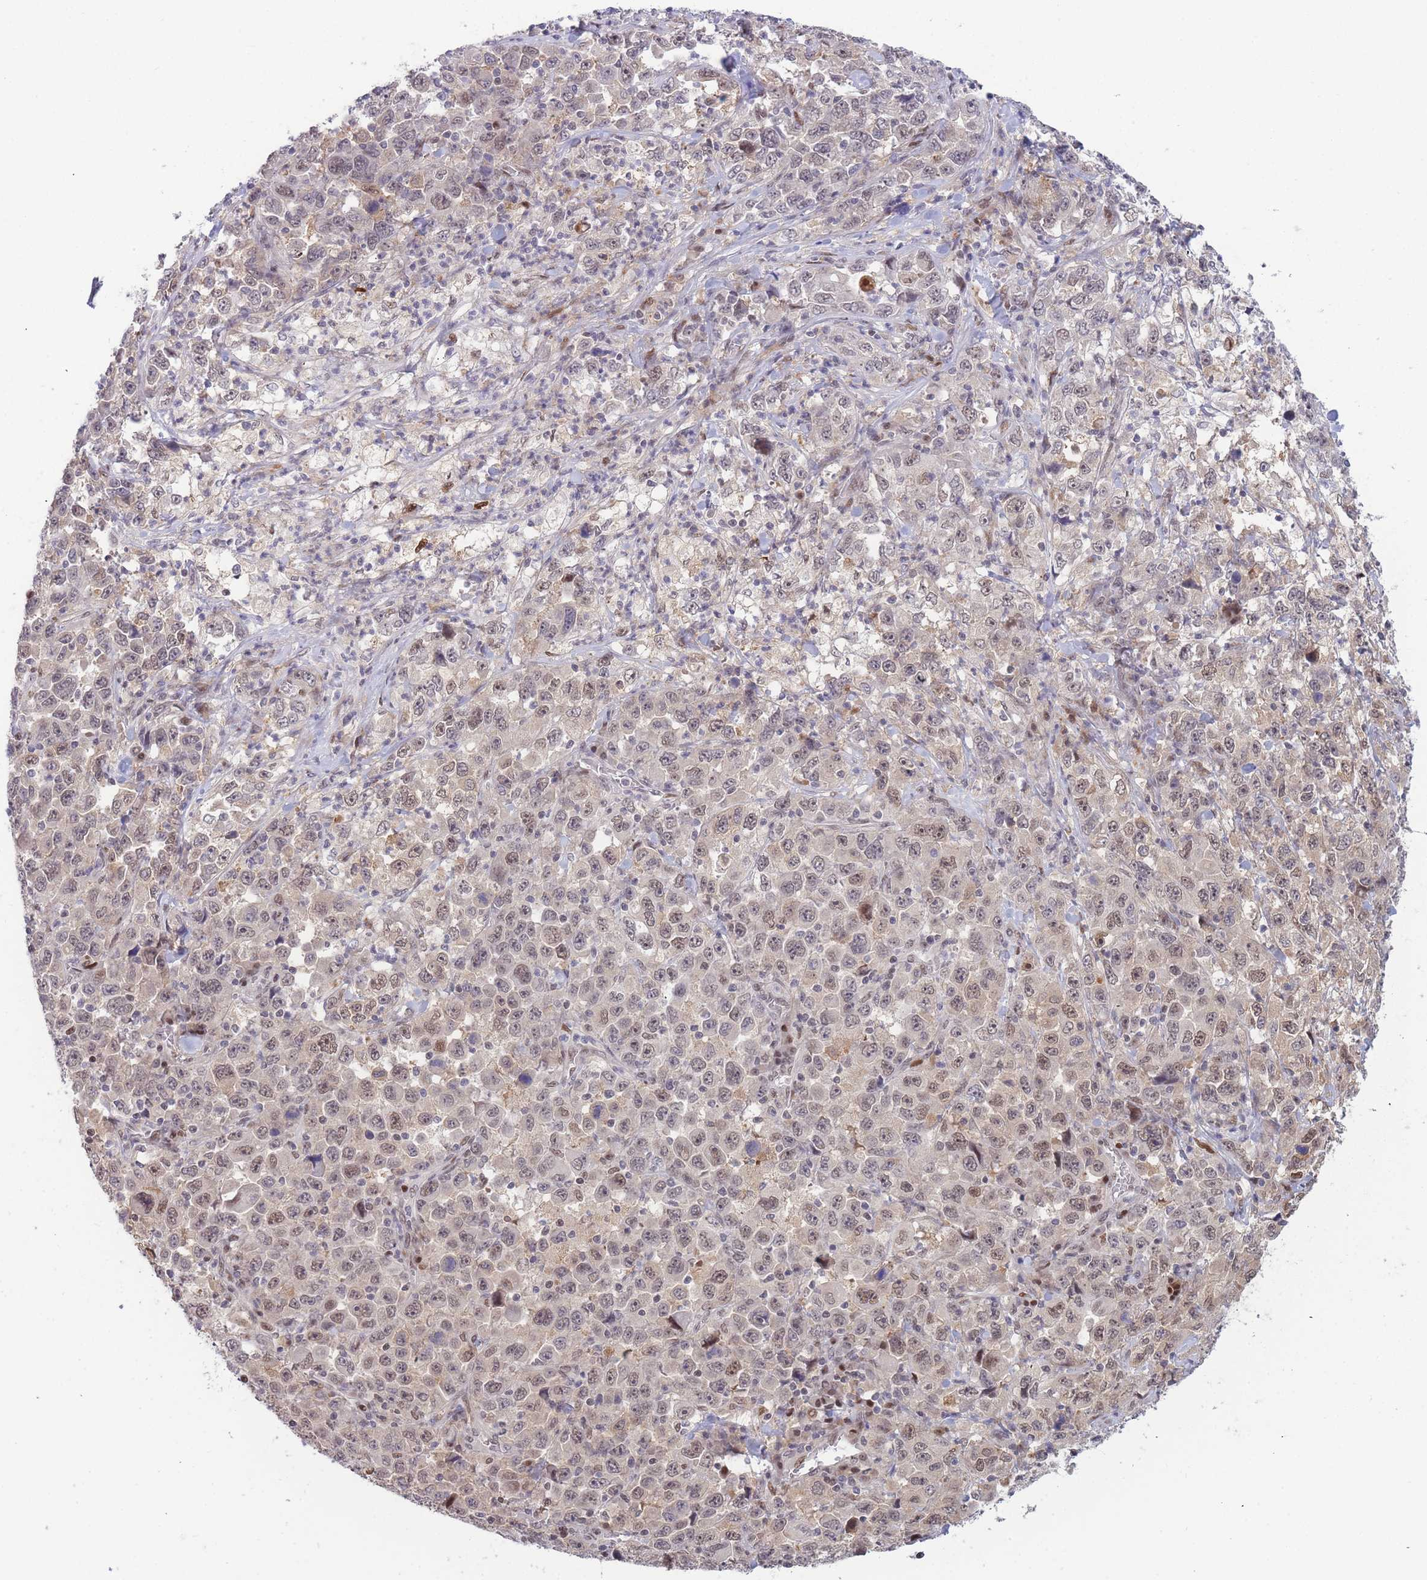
{"staining": {"intensity": "moderate", "quantity": "25%-75%", "location": "nuclear"}, "tissue": "stomach cancer", "cell_type": "Tumor cells", "image_type": "cancer", "snomed": [{"axis": "morphology", "description": "Normal tissue, NOS"}, {"axis": "morphology", "description": "Adenocarcinoma, NOS"}, {"axis": "topography", "description": "Stomach, upper"}, {"axis": "topography", "description": "Stomach"}], "caption": "A brown stain highlights moderate nuclear positivity of a protein in human adenocarcinoma (stomach) tumor cells.", "gene": "DEAF1", "patient": {"sex": "male", "age": 59}}